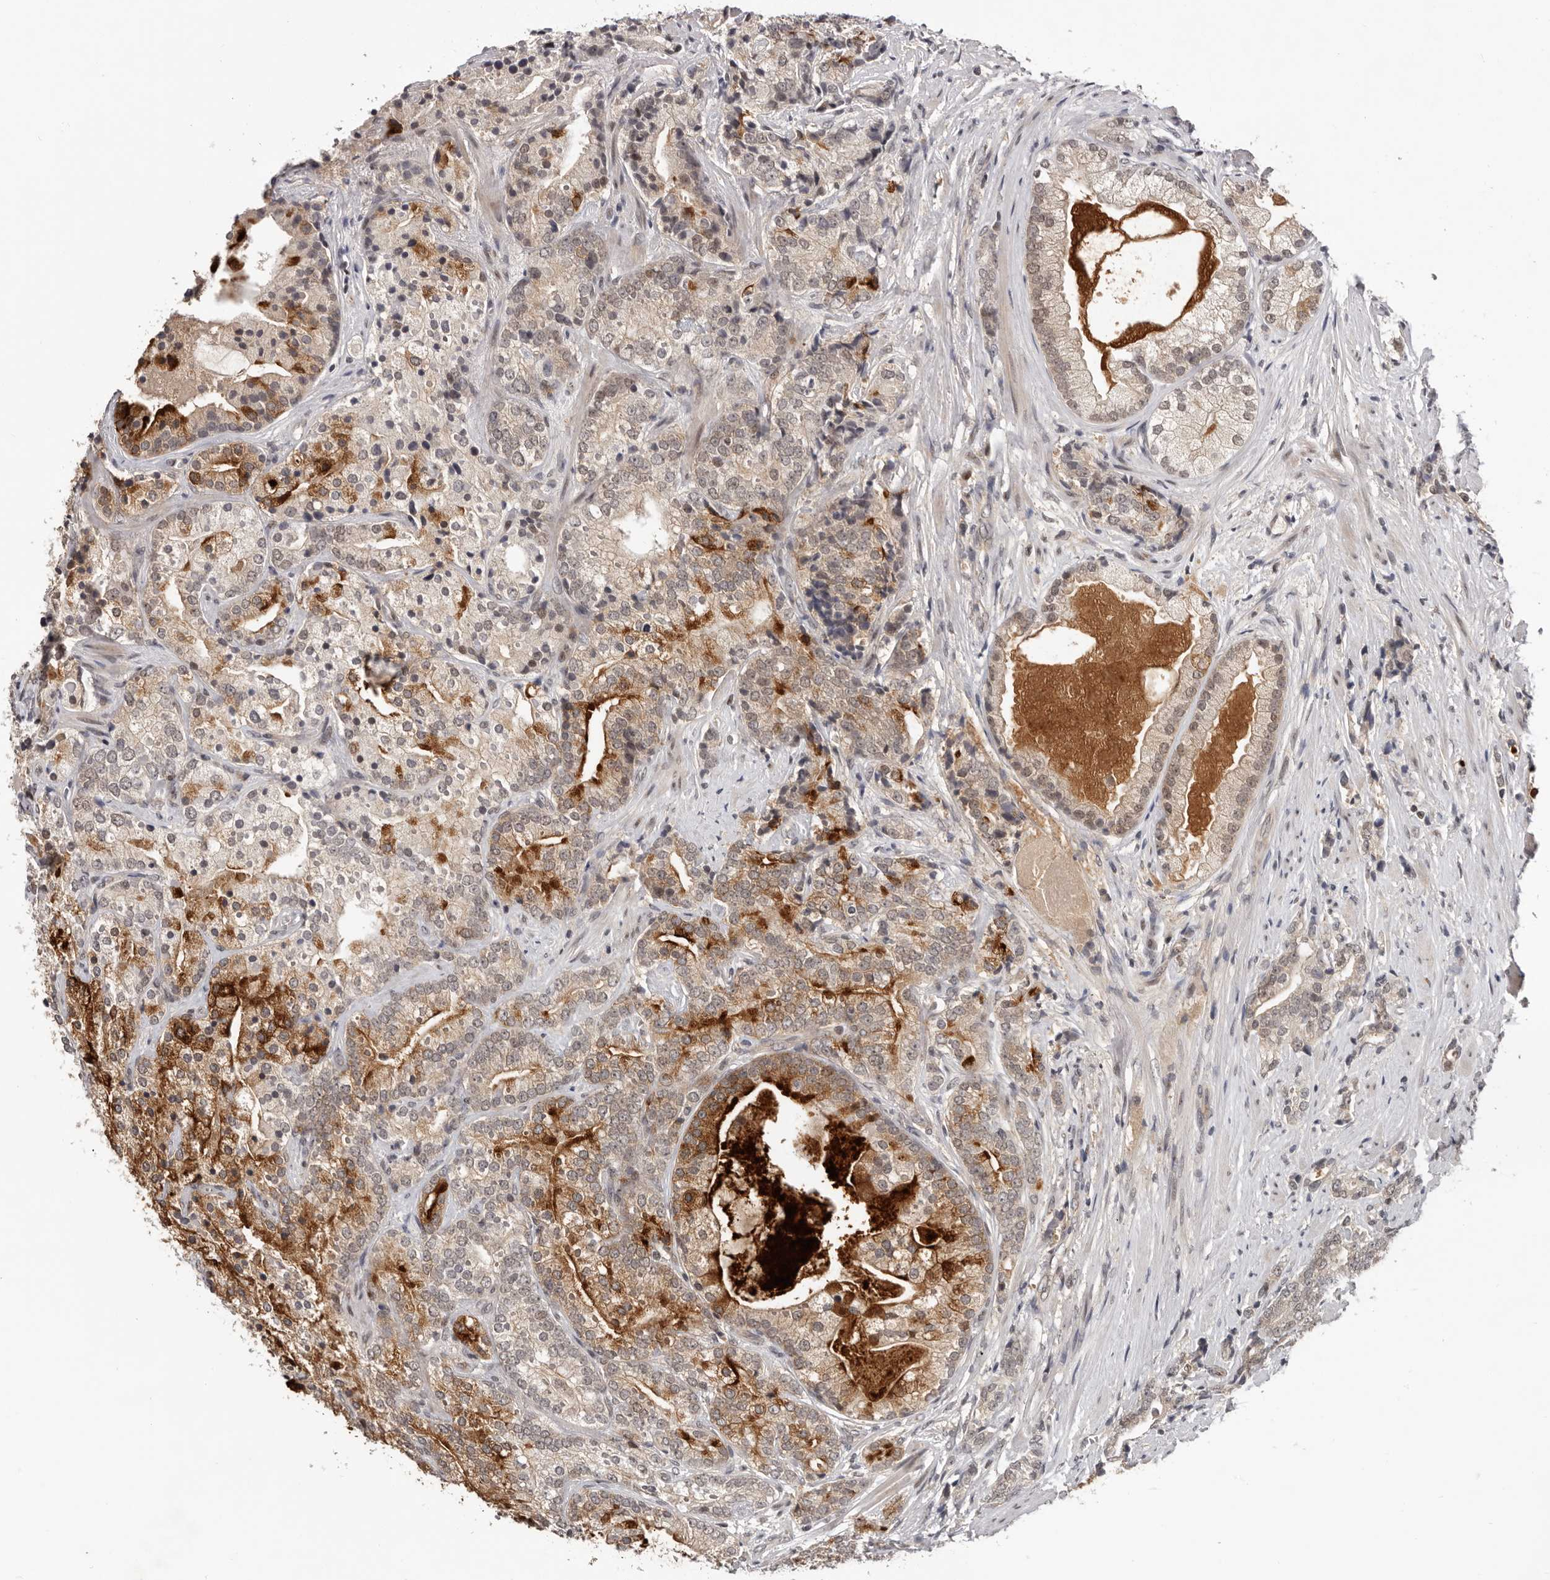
{"staining": {"intensity": "strong", "quantity": "<25%", "location": "cytoplasmic/membranous"}, "tissue": "prostate cancer", "cell_type": "Tumor cells", "image_type": "cancer", "snomed": [{"axis": "morphology", "description": "Adenocarcinoma, High grade"}, {"axis": "topography", "description": "Prostate"}], "caption": "Immunohistochemical staining of human prostate cancer (high-grade adenocarcinoma) exhibits medium levels of strong cytoplasmic/membranous protein positivity in approximately <25% of tumor cells.", "gene": "TBX5", "patient": {"sex": "male", "age": 57}}